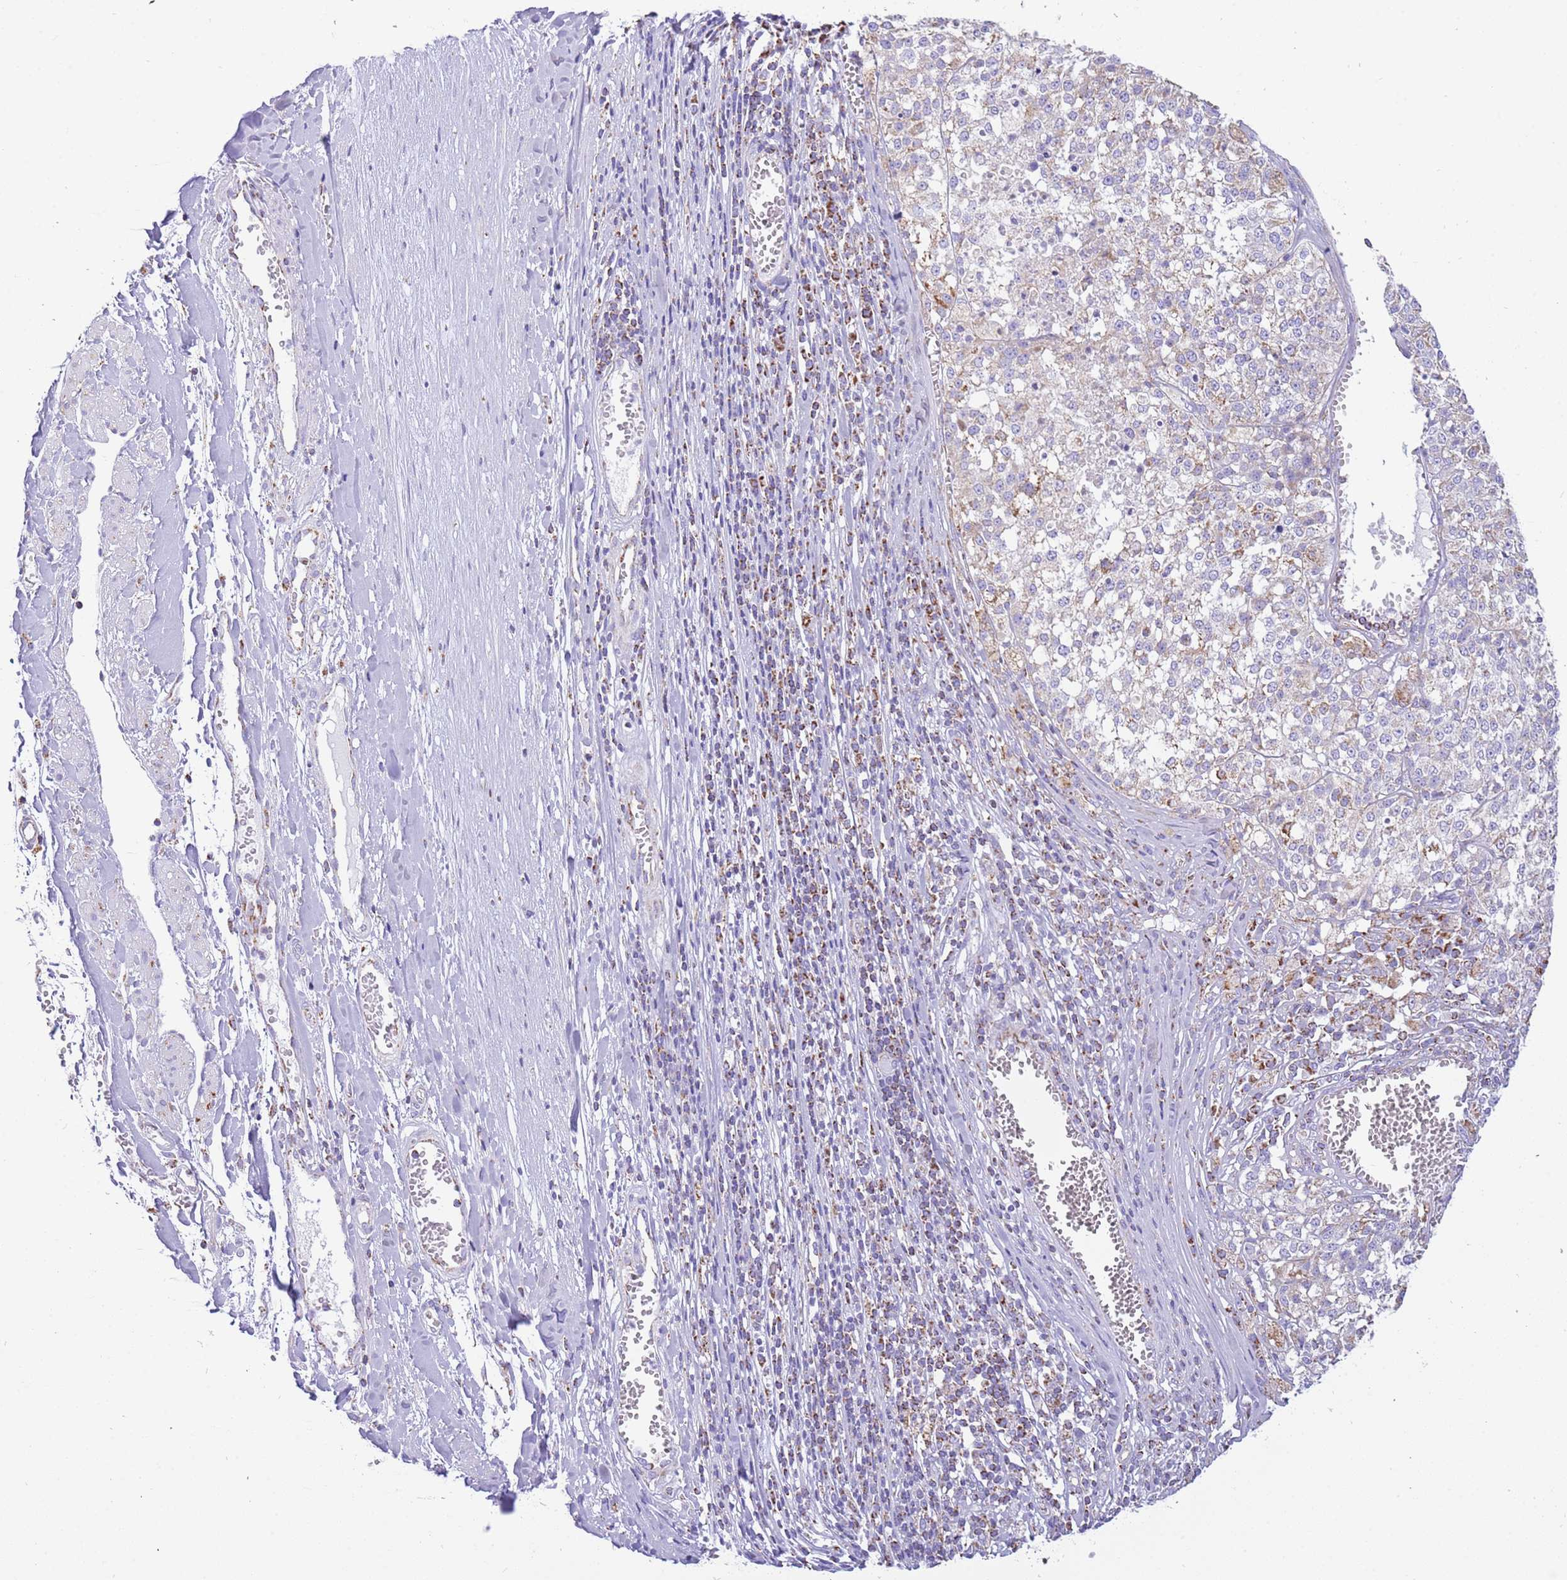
{"staining": {"intensity": "negative", "quantity": "none", "location": "none"}, "tissue": "melanoma", "cell_type": "Tumor cells", "image_type": "cancer", "snomed": [{"axis": "morphology", "description": "Malignant melanoma, NOS"}, {"axis": "topography", "description": "Skin"}], "caption": "The micrograph exhibits no staining of tumor cells in melanoma.", "gene": "SUCLG2", "patient": {"sex": "female", "age": 64}}